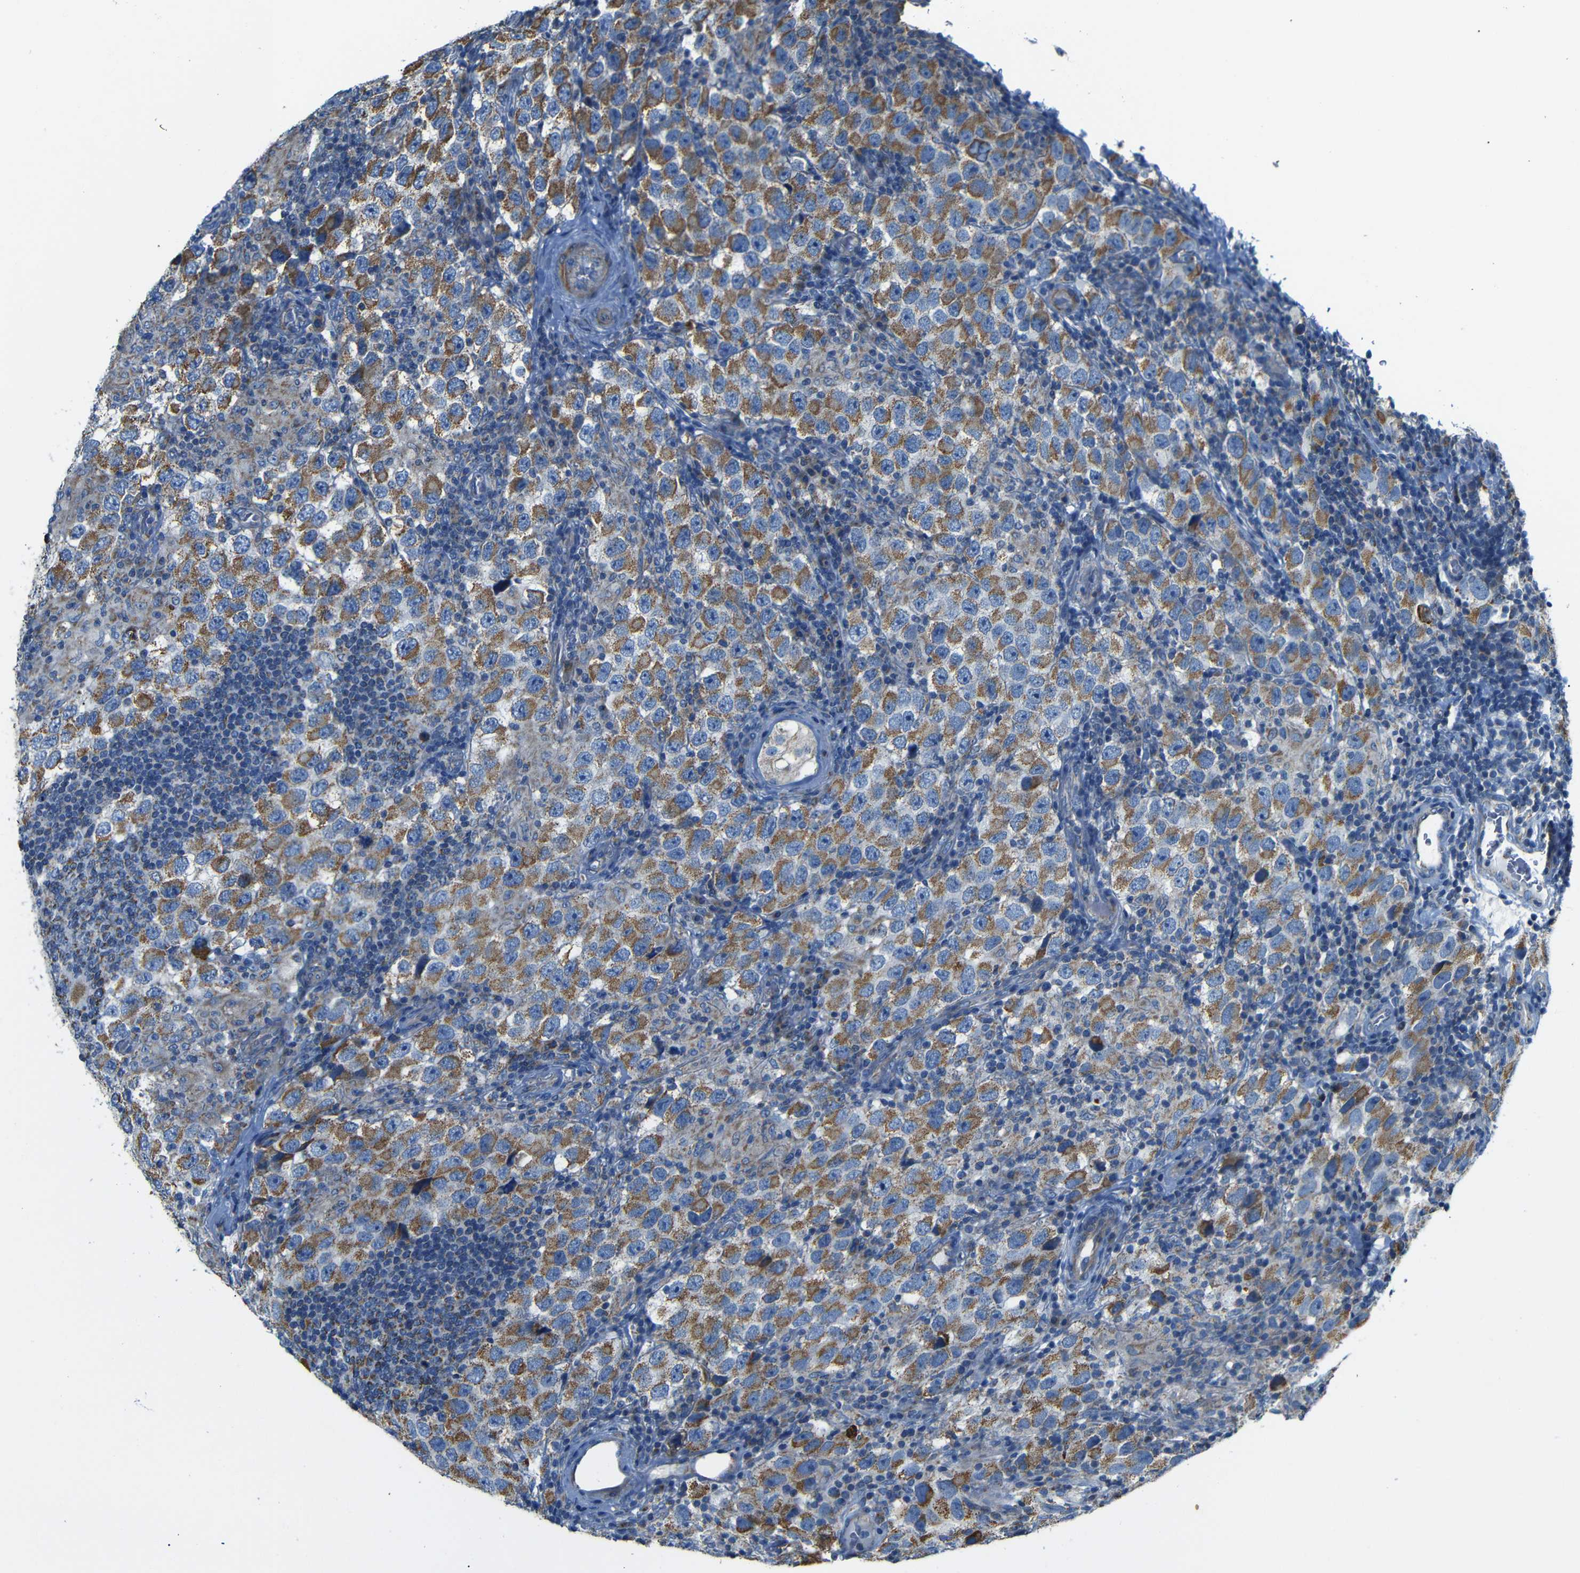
{"staining": {"intensity": "moderate", "quantity": ">75%", "location": "cytoplasmic/membranous"}, "tissue": "testis cancer", "cell_type": "Tumor cells", "image_type": "cancer", "snomed": [{"axis": "morphology", "description": "Carcinoma, Embryonal, NOS"}, {"axis": "topography", "description": "Testis"}], "caption": "The immunohistochemical stain labels moderate cytoplasmic/membranous positivity in tumor cells of testis embryonal carcinoma tissue.", "gene": "FAM171B", "patient": {"sex": "male", "age": 21}}